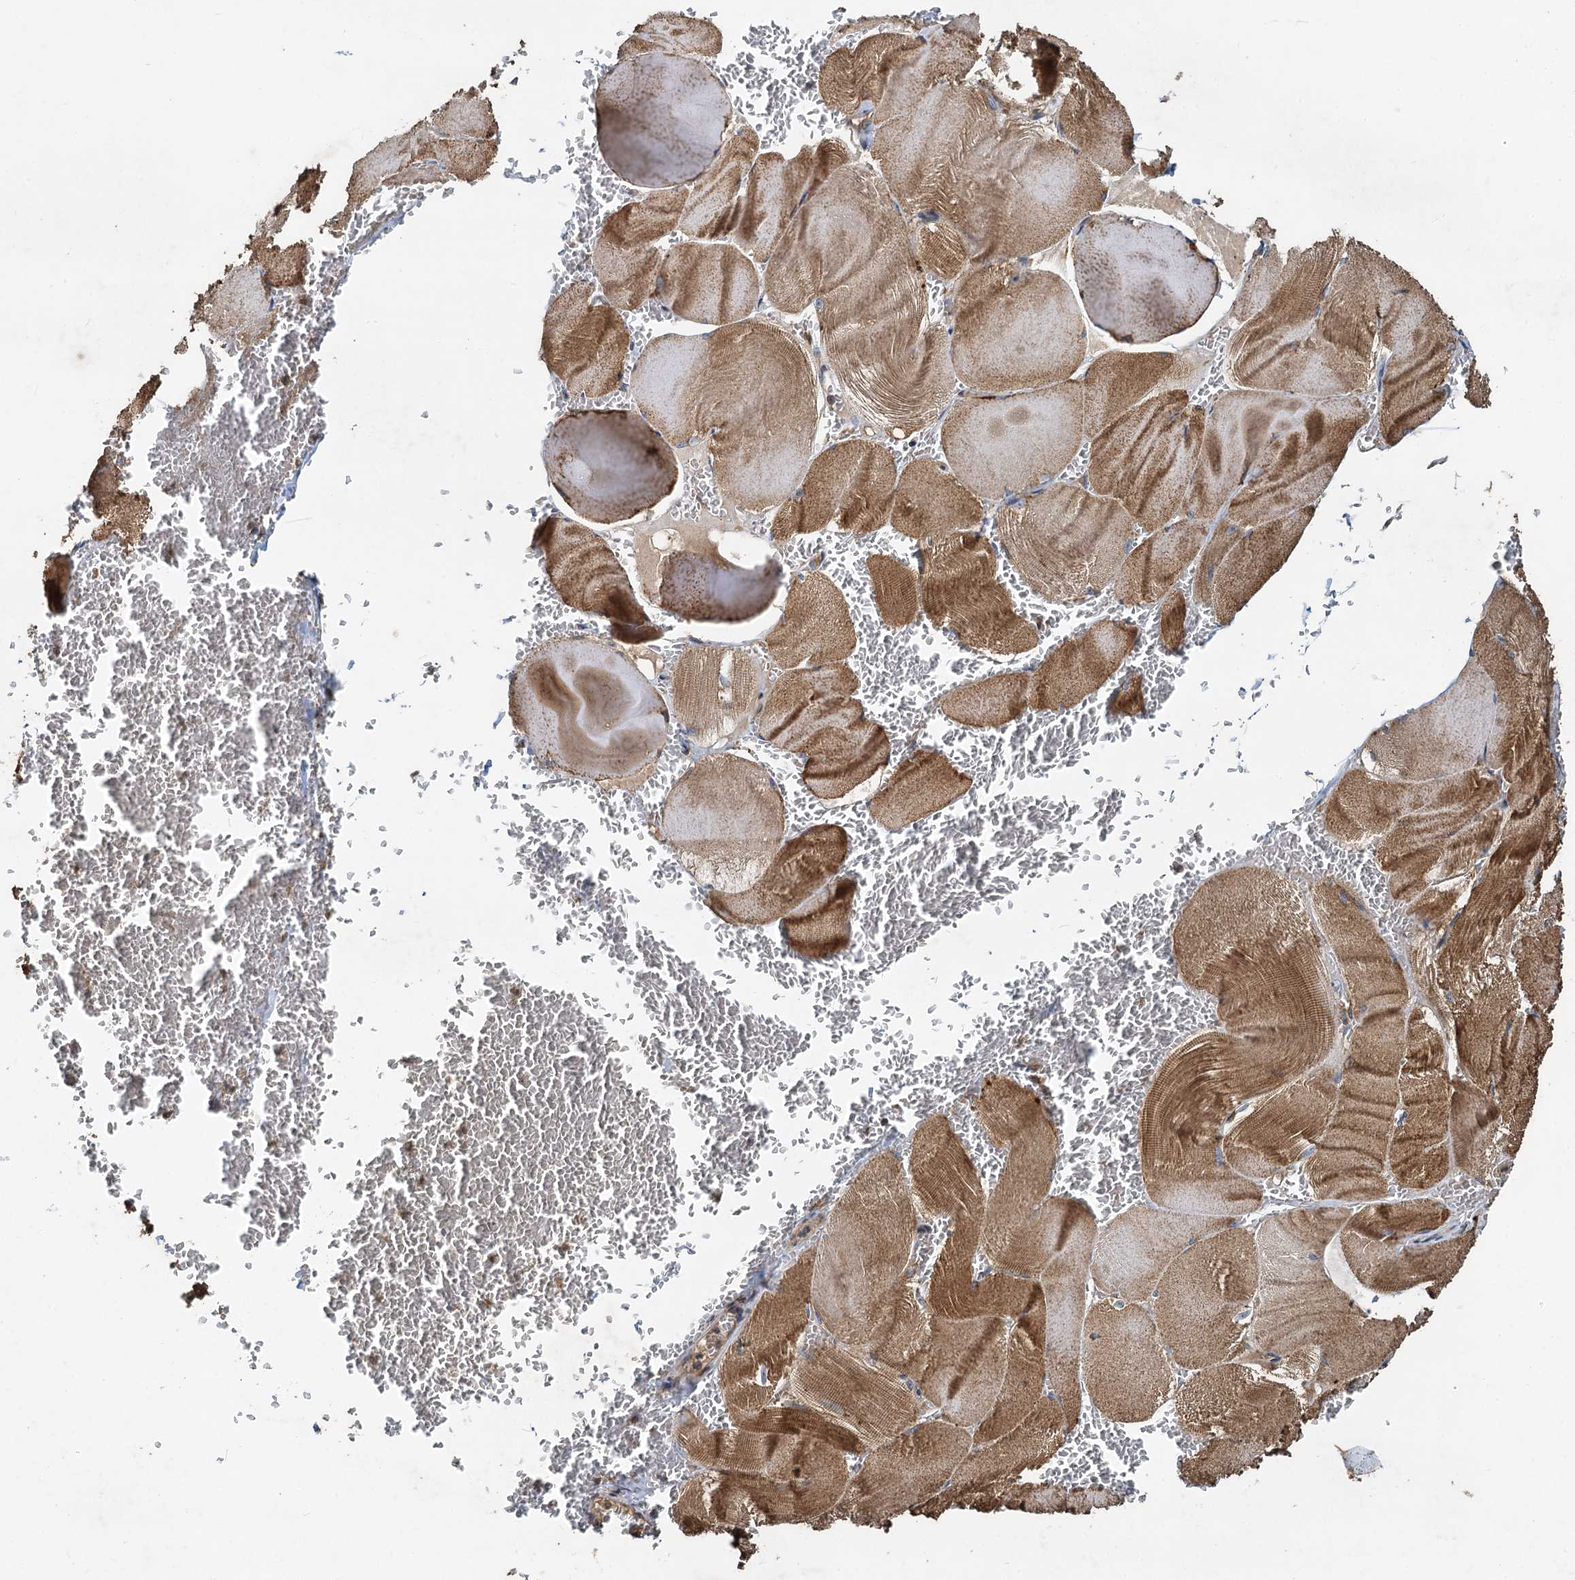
{"staining": {"intensity": "moderate", "quantity": ">75%", "location": "cytoplasmic/membranous"}, "tissue": "skeletal muscle", "cell_type": "Myocytes", "image_type": "normal", "snomed": [{"axis": "morphology", "description": "Normal tissue, NOS"}, {"axis": "morphology", "description": "Basal cell carcinoma"}, {"axis": "topography", "description": "Skeletal muscle"}], "caption": "A brown stain shows moderate cytoplasmic/membranous expression of a protein in myocytes of normal skeletal muscle.", "gene": "HYI", "patient": {"sex": "female", "age": 64}}